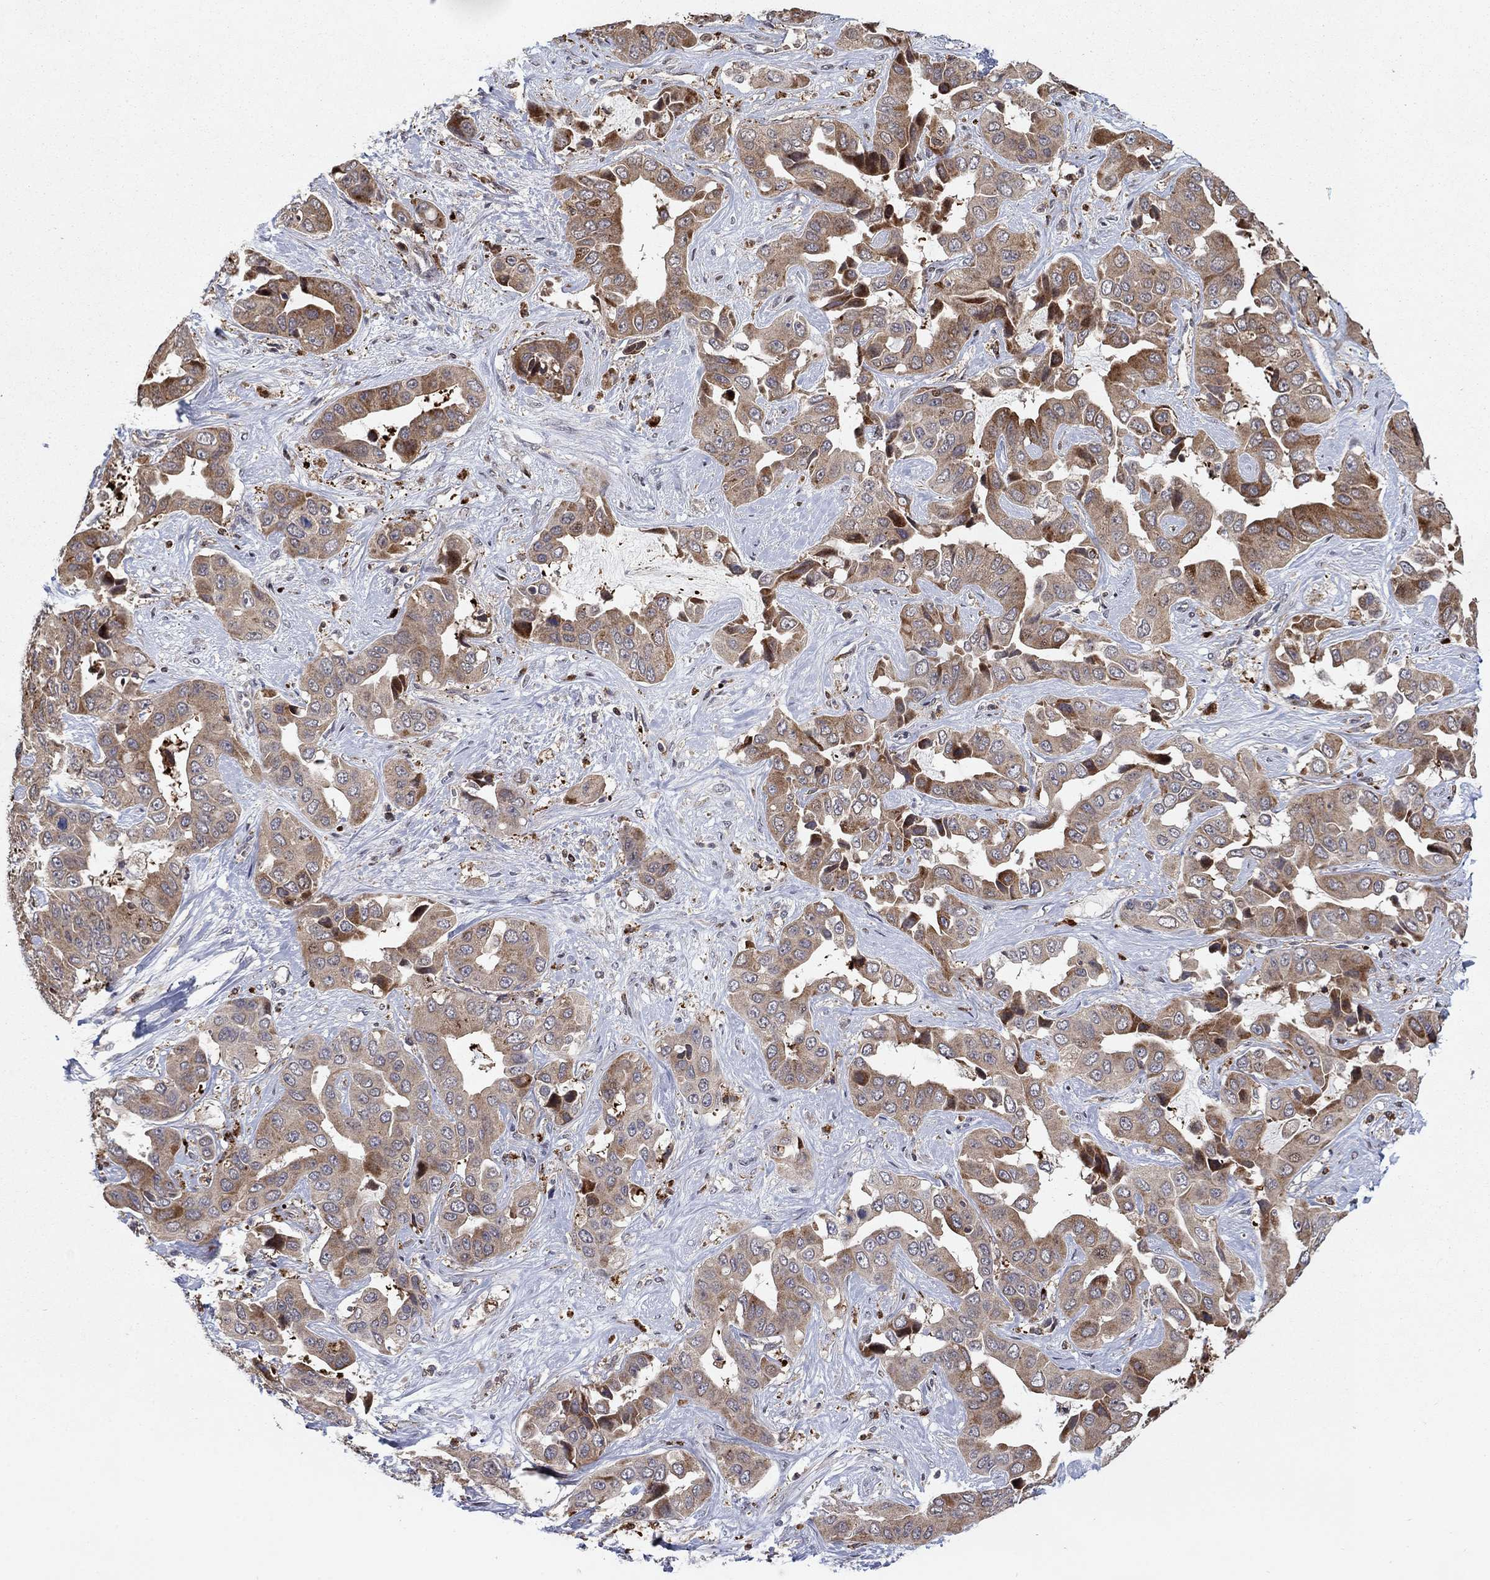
{"staining": {"intensity": "moderate", "quantity": "<25%", "location": "cytoplasmic/membranous"}, "tissue": "liver cancer", "cell_type": "Tumor cells", "image_type": "cancer", "snomed": [{"axis": "morphology", "description": "Cholangiocarcinoma"}, {"axis": "topography", "description": "Liver"}], "caption": "Cholangiocarcinoma (liver) stained for a protein shows moderate cytoplasmic/membranous positivity in tumor cells.", "gene": "LPCAT4", "patient": {"sex": "female", "age": 52}}